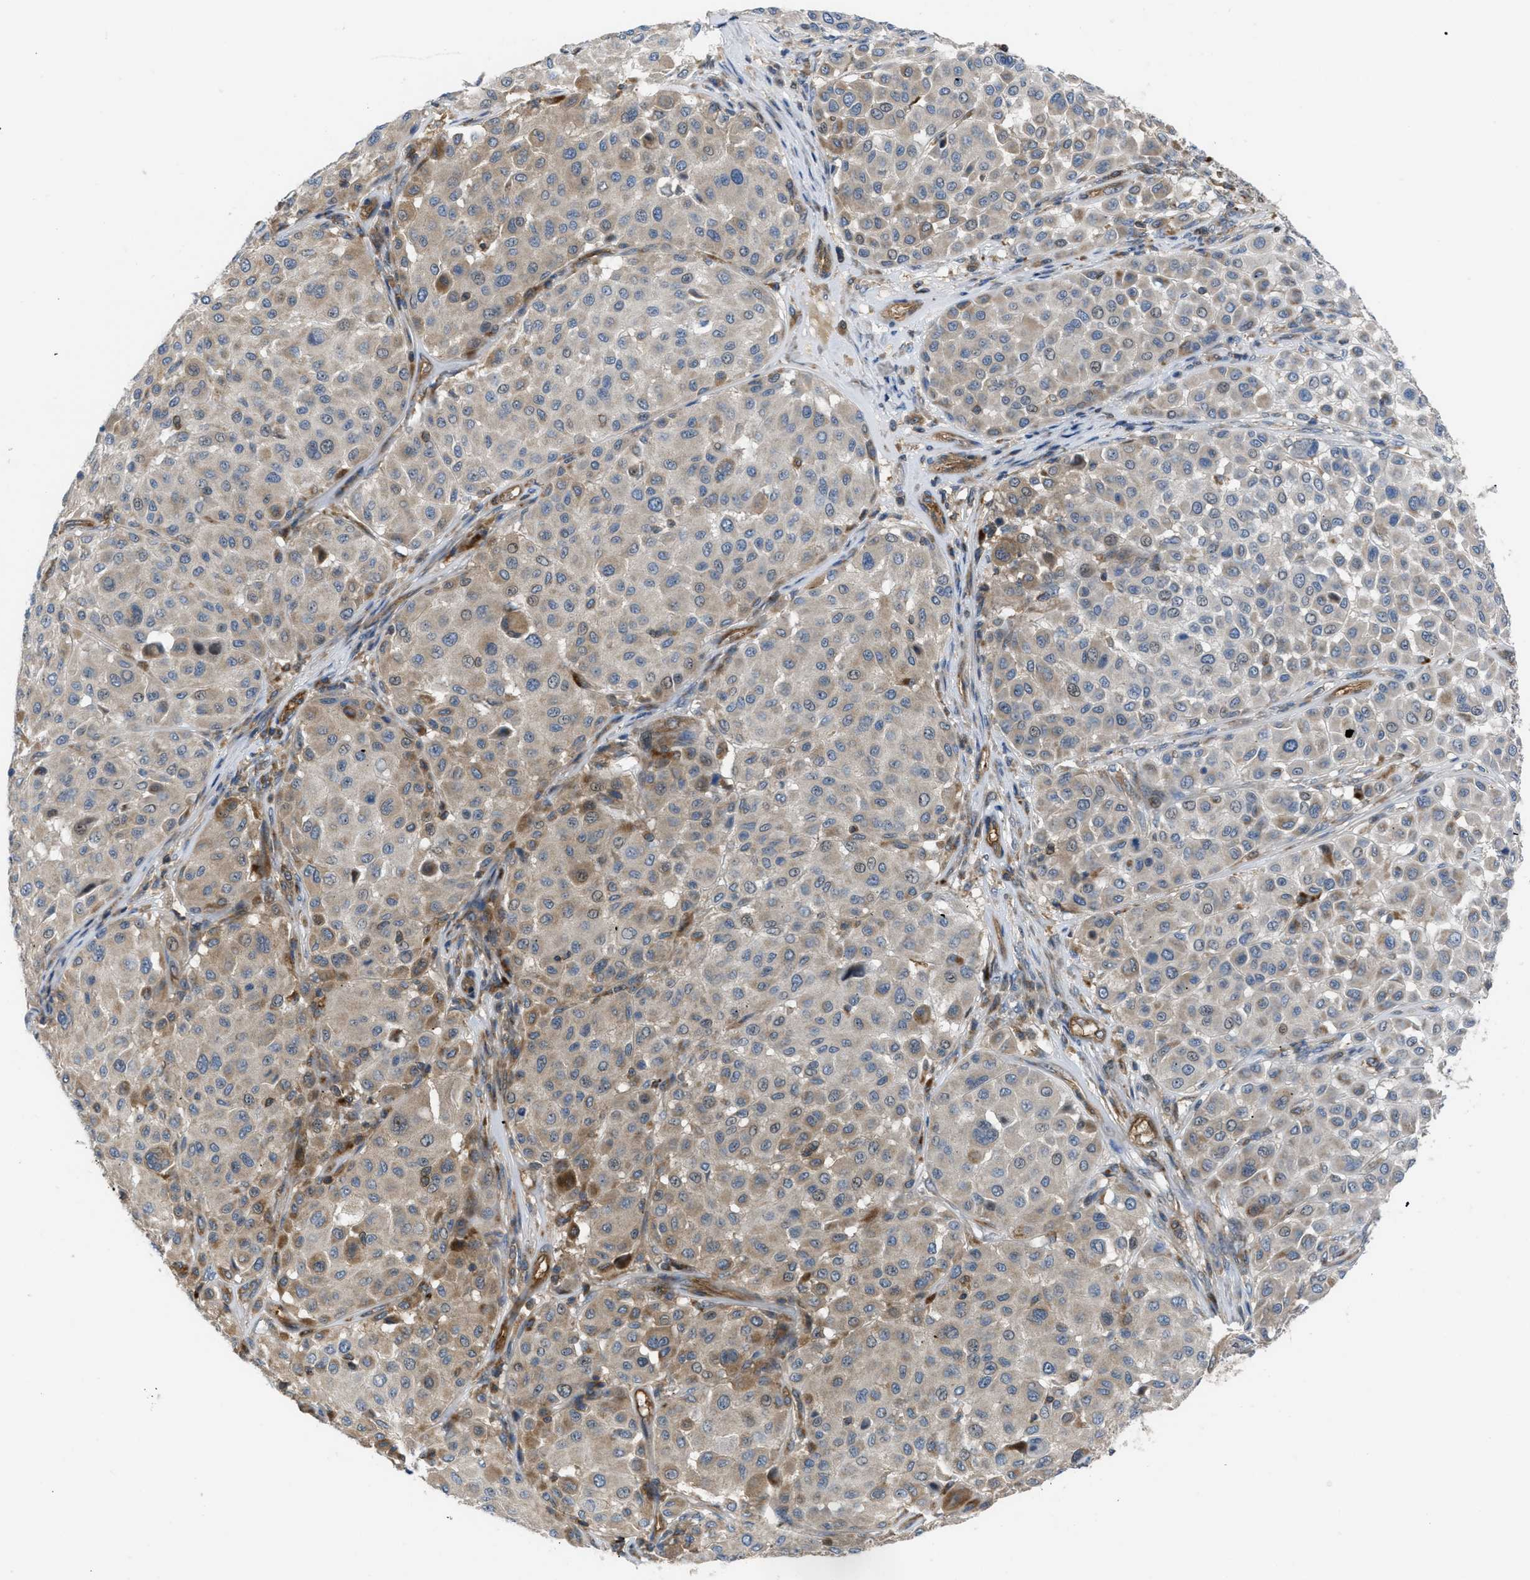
{"staining": {"intensity": "weak", "quantity": "25%-75%", "location": "cytoplasmic/membranous"}, "tissue": "melanoma", "cell_type": "Tumor cells", "image_type": "cancer", "snomed": [{"axis": "morphology", "description": "Malignant melanoma, Metastatic site"}, {"axis": "topography", "description": "Soft tissue"}], "caption": "This is a histology image of immunohistochemistry staining of malignant melanoma (metastatic site), which shows weak staining in the cytoplasmic/membranous of tumor cells.", "gene": "ATP2A3", "patient": {"sex": "male", "age": 41}}